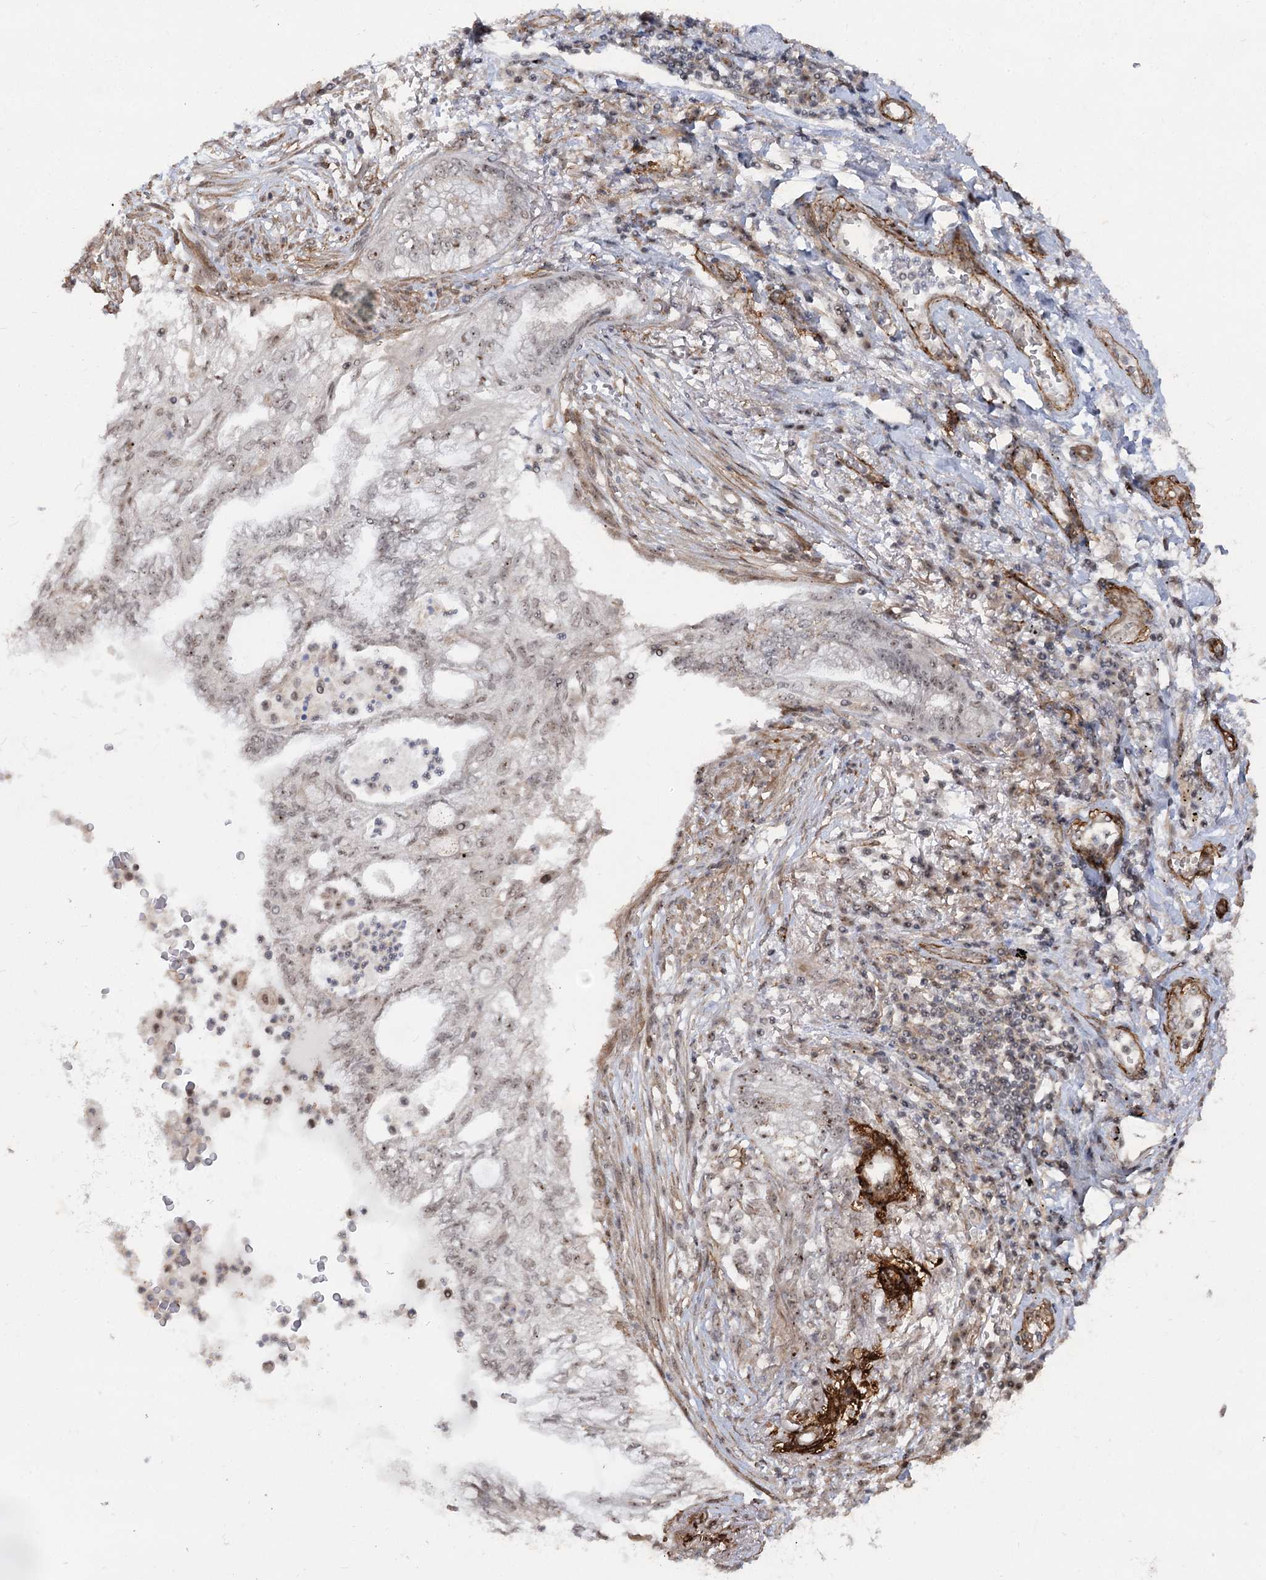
{"staining": {"intensity": "weak", "quantity": "<25%", "location": "nuclear"}, "tissue": "lung cancer", "cell_type": "Tumor cells", "image_type": "cancer", "snomed": [{"axis": "morphology", "description": "Adenocarcinoma, NOS"}, {"axis": "topography", "description": "Lung"}], "caption": "A photomicrograph of lung cancer stained for a protein reveals no brown staining in tumor cells.", "gene": "GNL3L", "patient": {"sex": "female", "age": 70}}